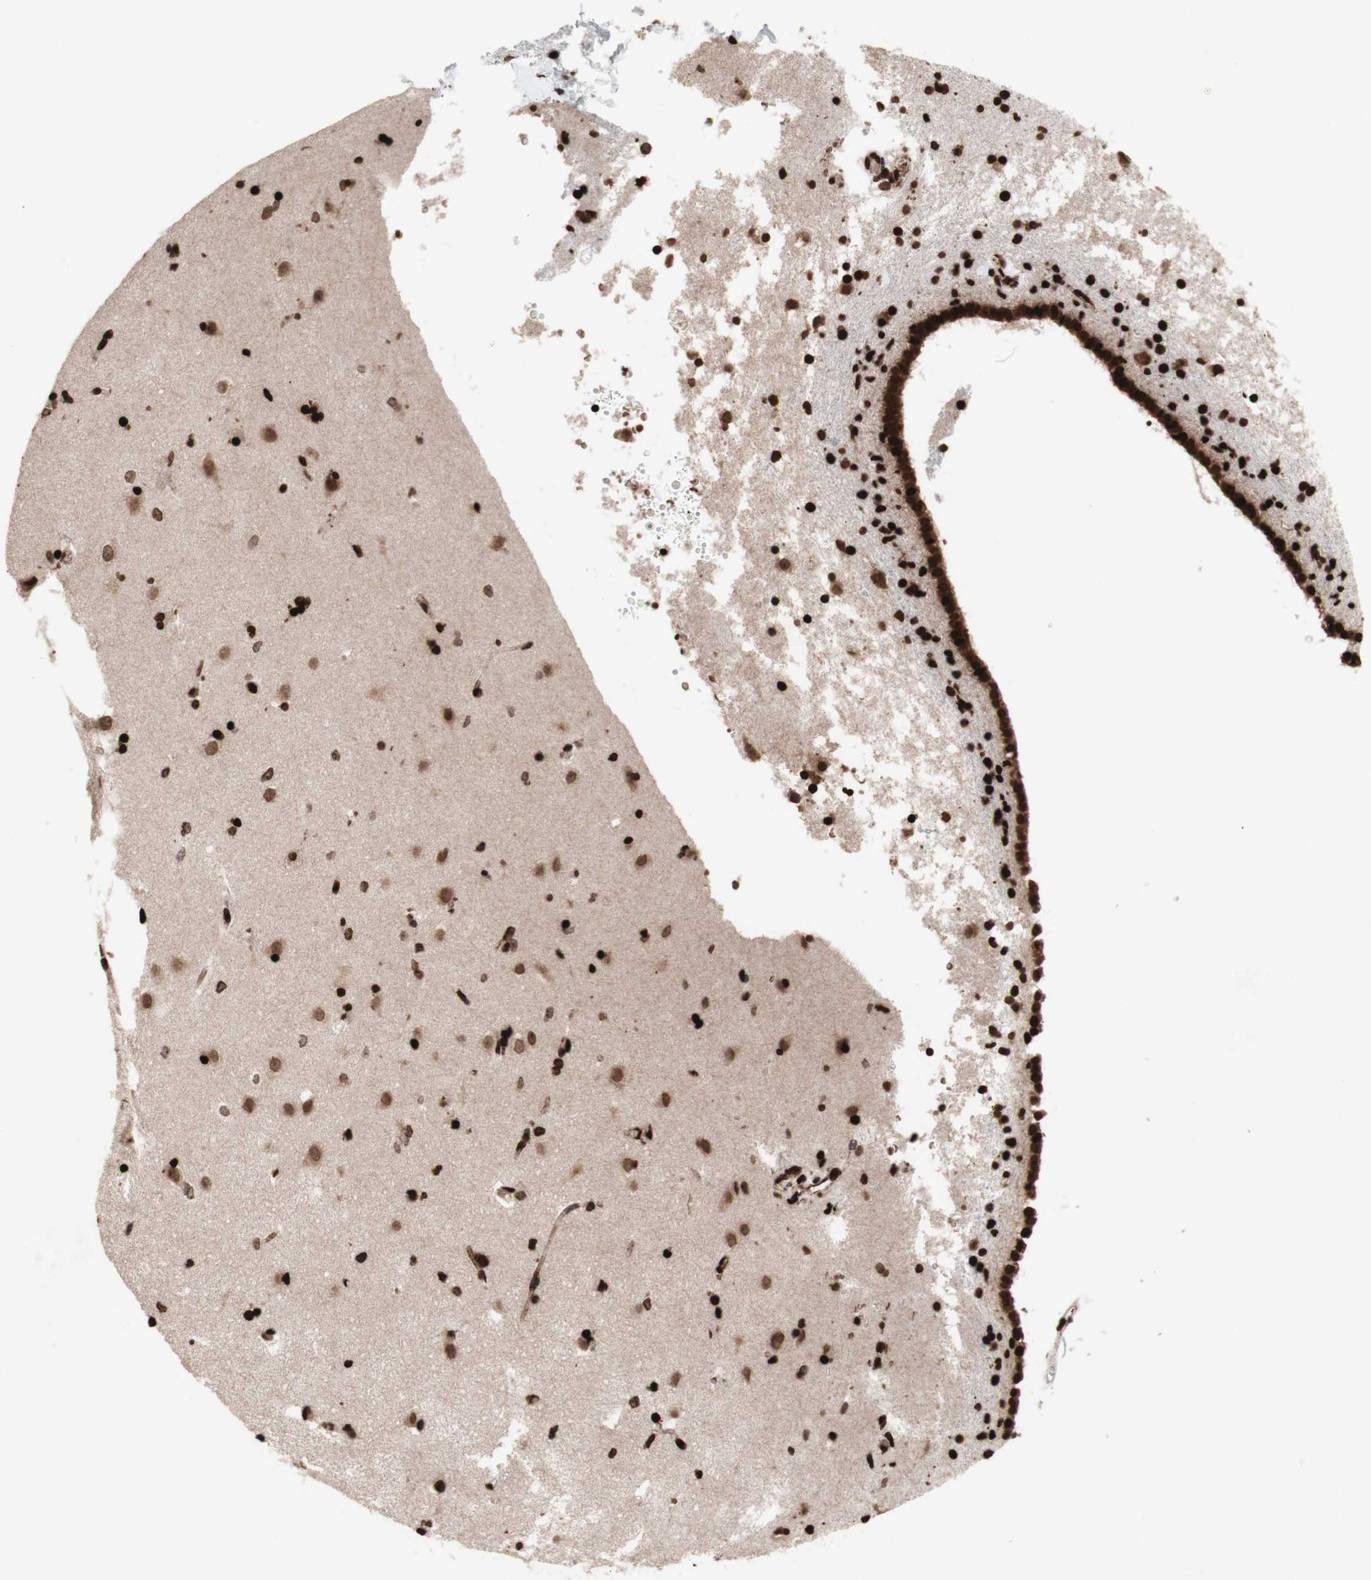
{"staining": {"intensity": "strong", "quantity": ">75%", "location": "nuclear"}, "tissue": "caudate", "cell_type": "Glial cells", "image_type": "normal", "snomed": [{"axis": "morphology", "description": "Normal tissue, NOS"}, {"axis": "topography", "description": "Lateral ventricle wall"}], "caption": "An image of human caudate stained for a protein shows strong nuclear brown staining in glial cells.", "gene": "NCAPD2", "patient": {"sex": "female", "age": 19}}